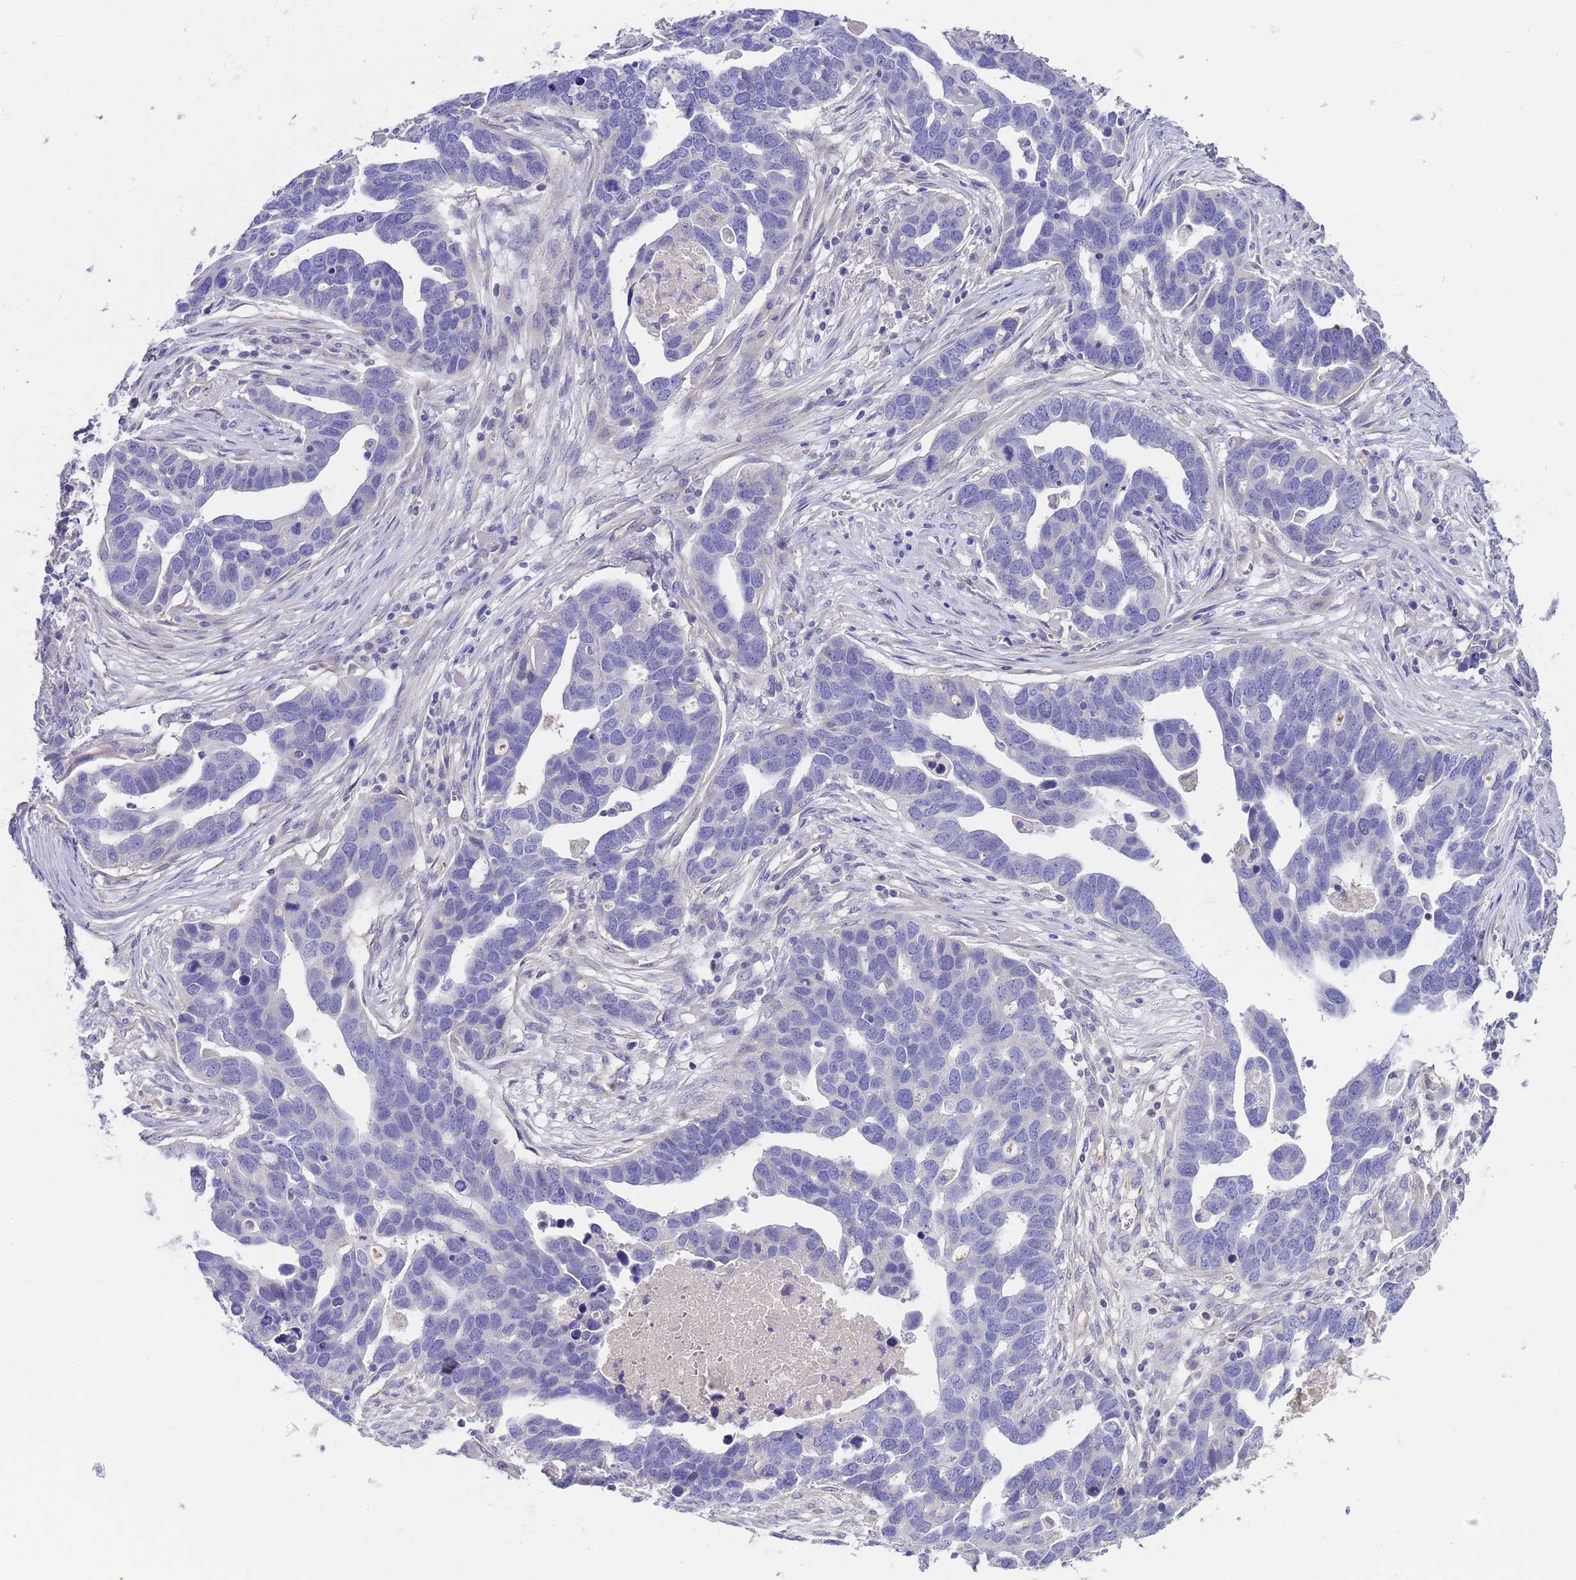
{"staining": {"intensity": "negative", "quantity": "none", "location": "none"}, "tissue": "ovarian cancer", "cell_type": "Tumor cells", "image_type": "cancer", "snomed": [{"axis": "morphology", "description": "Cystadenocarcinoma, serous, NOS"}, {"axis": "topography", "description": "Ovary"}], "caption": "High power microscopy micrograph of an IHC histopathology image of ovarian cancer (serous cystadenocarcinoma), revealing no significant staining in tumor cells.", "gene": "RIPPLY2", "patient": {"sex": "female", "age": 54}}